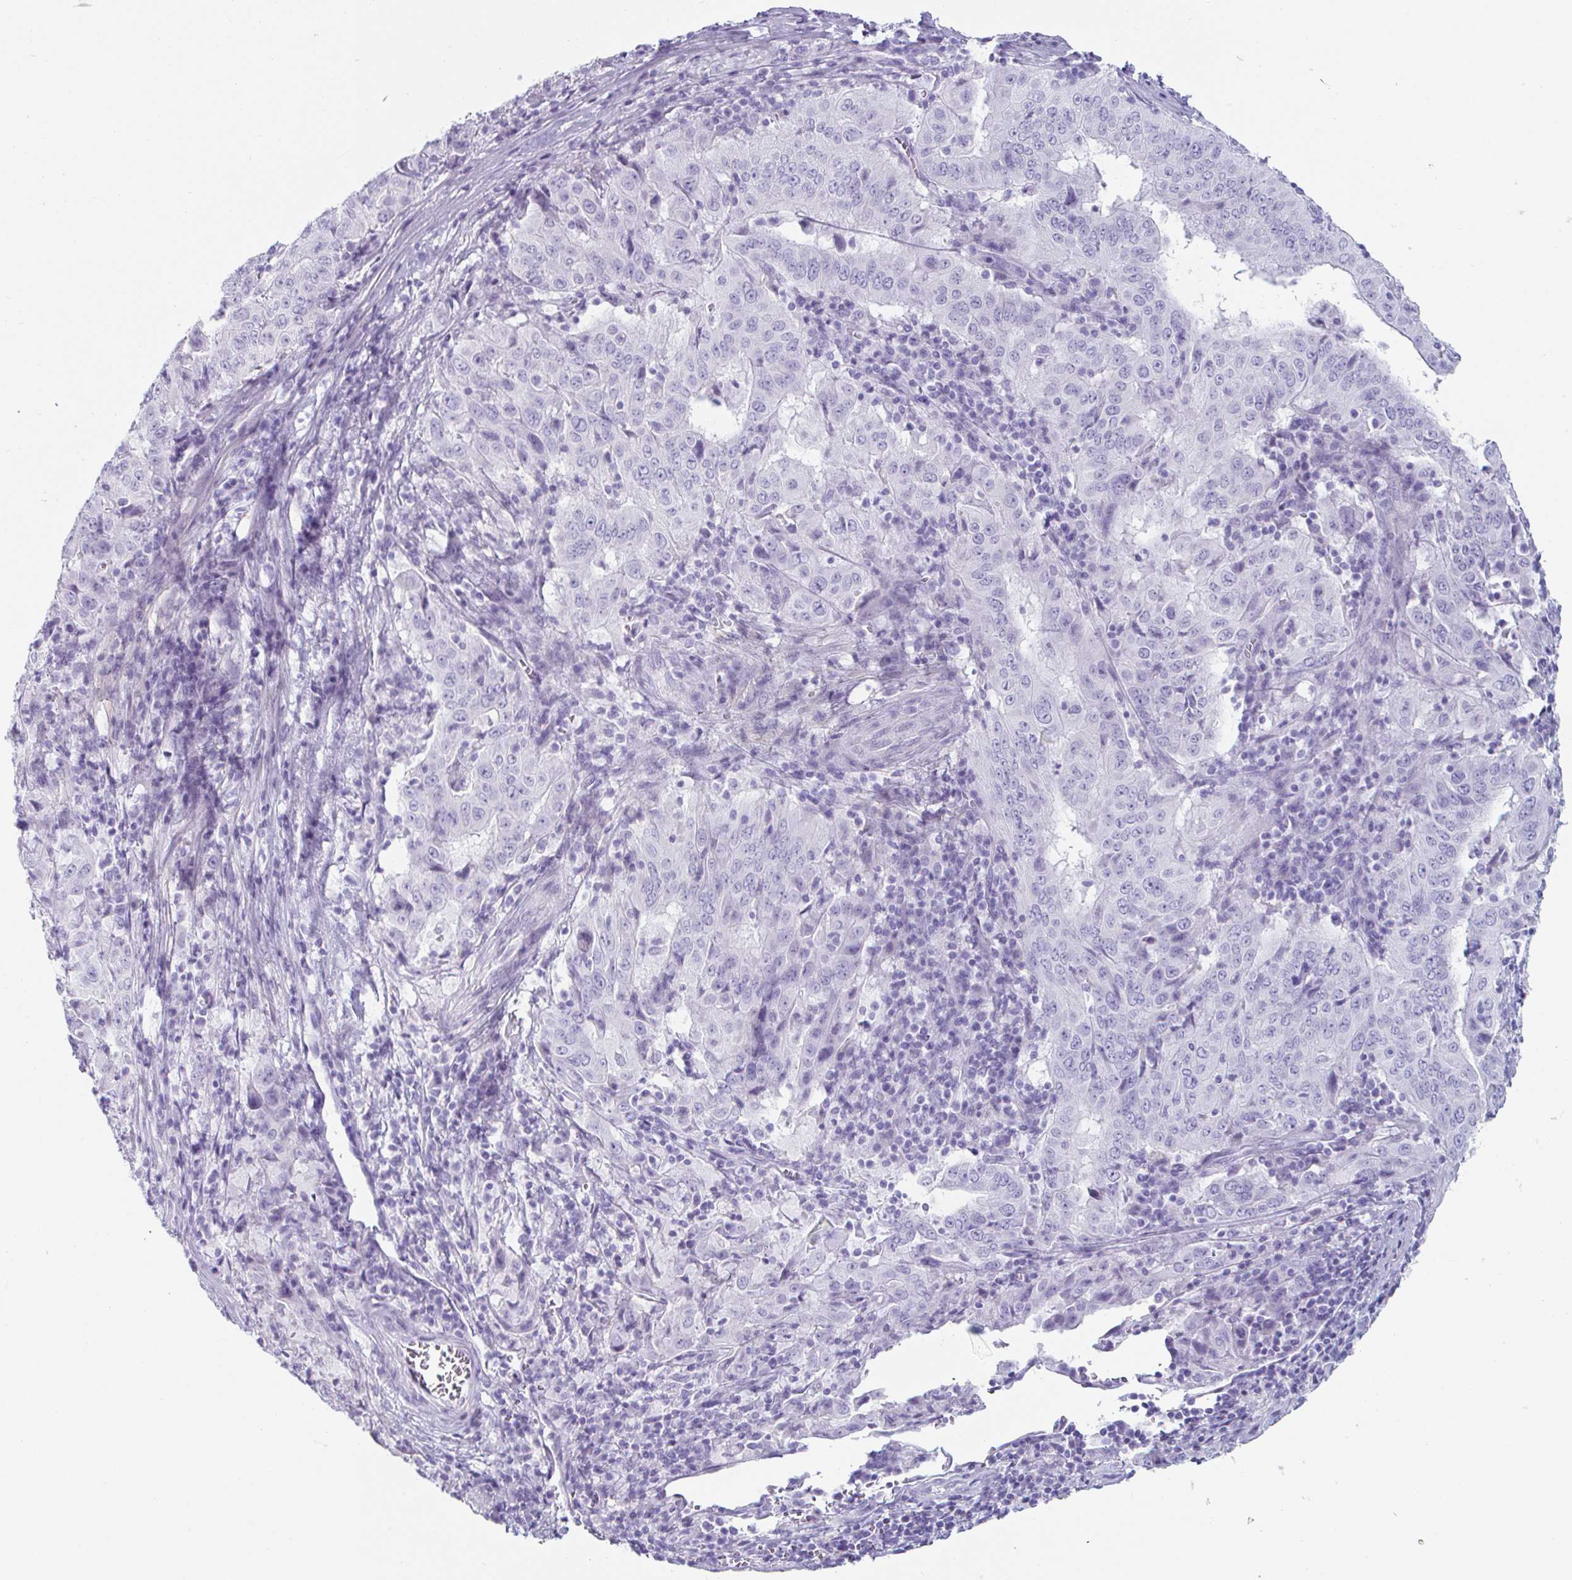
{"staining": {"intensity": "negative", "quantity": "none", "location": "none"}, "tissue": "pancreatic cancer", "cell_type": "Tumor cells", "image_type": "cancer", "snomed": [{"axis": "morphology", "description": "Adenocarcinoma, NOS"}, {"axis": "topography", "description": "Pancreas"}], "caption": "There is no significant expression in tumor cells of pancreatic cancer.", "gene": "CREG2", "patient": {"sex": "male", "age": 63}}